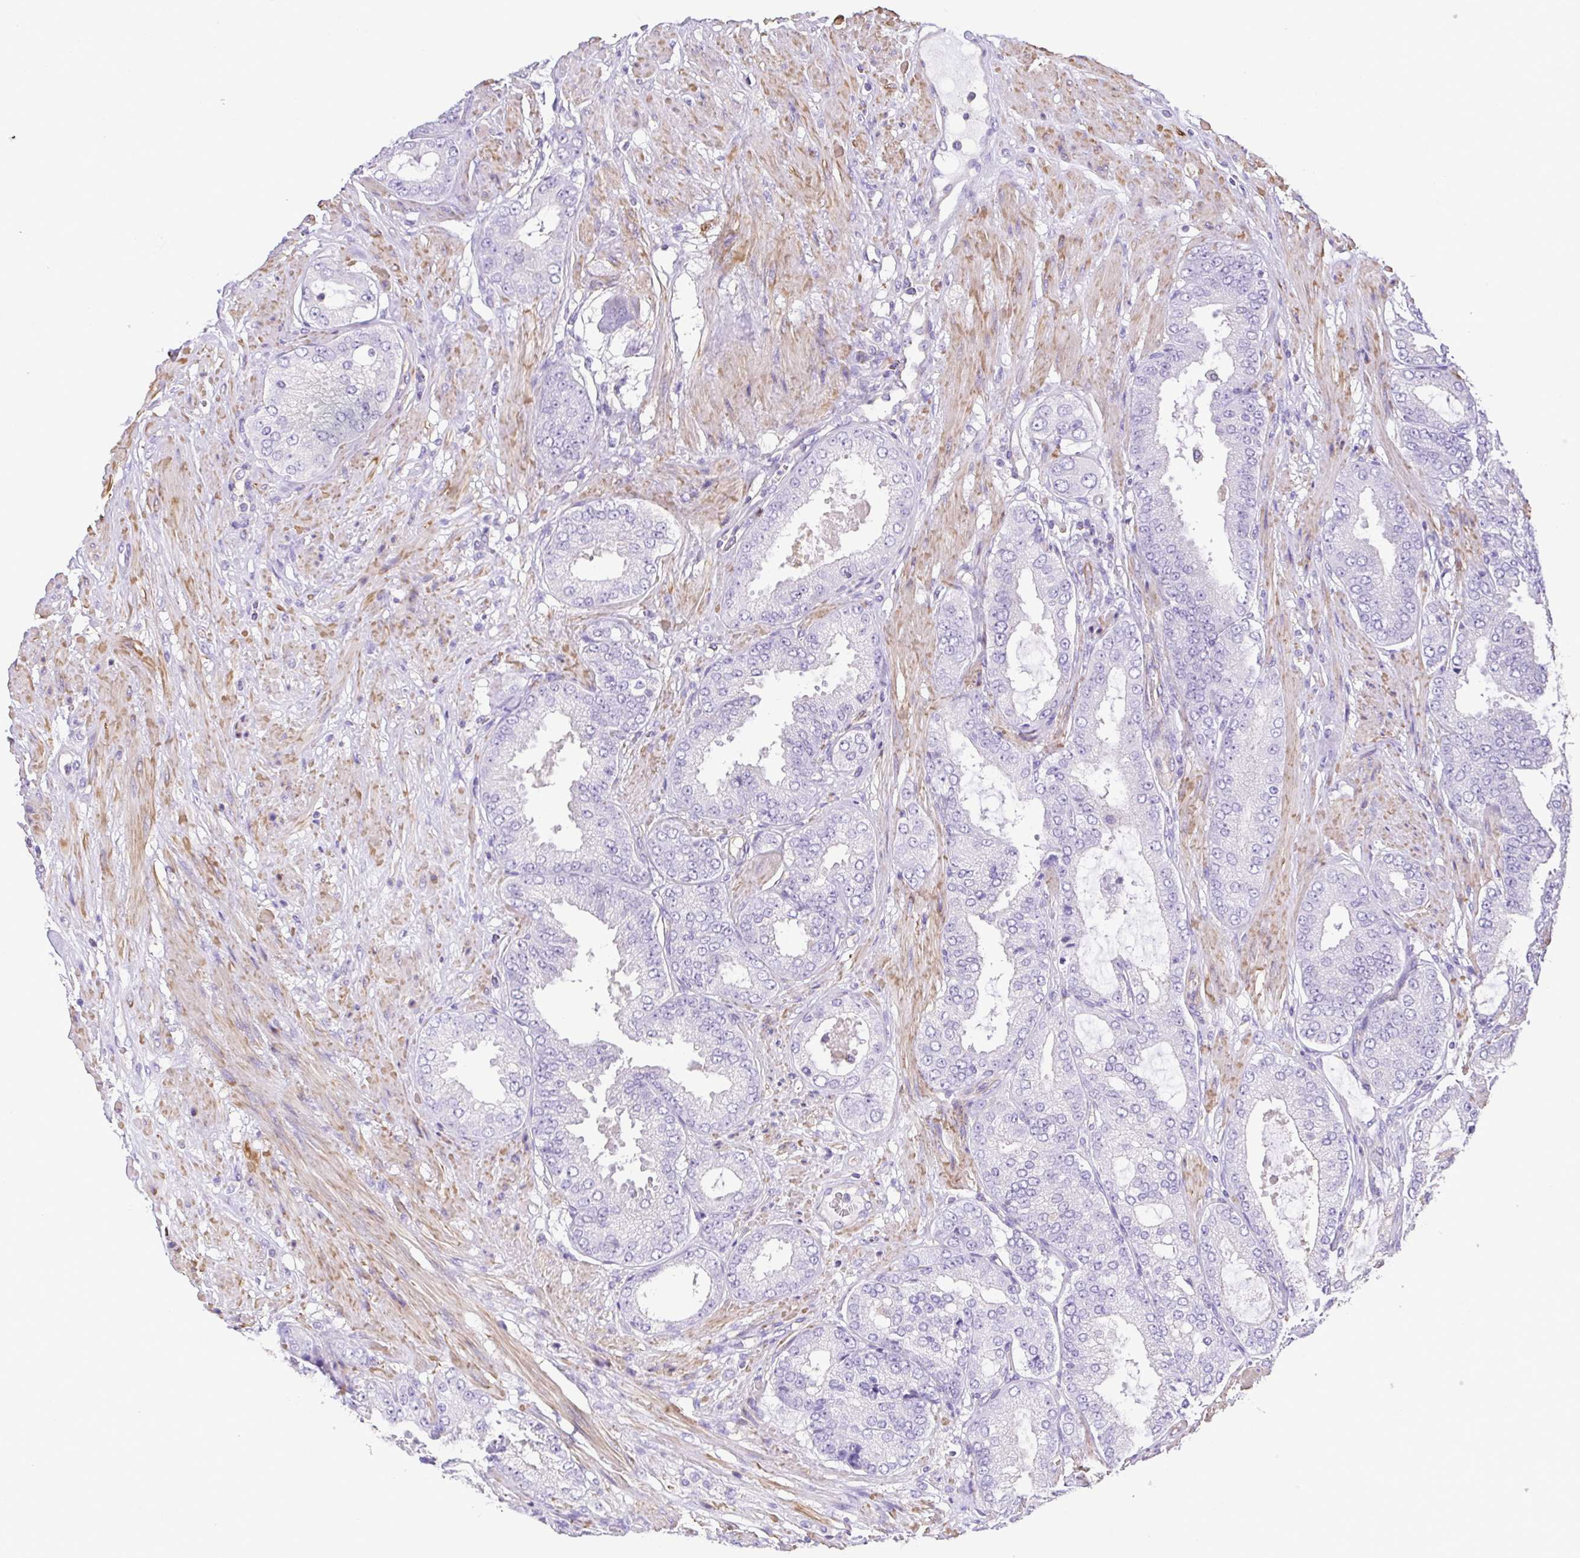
{"staining": {"intensity": "negative", "quantity": "none", "location": "none"}, "tissue": "prostate cancer", "cell_type": "Tumor cells", "image_type": "cancer", "snomed": [{"axis": "morphology", "description": "Adenocarcinoma, High grade"}, {"axis": "topography", "description": "Prostate"}], "caption": "Prostate cancer (high-grade adenocarcinoma) stained for a protein using IHC exhibits no expression tumor cells.", "gene": "MYL6", "patient": {"sex": "male", "age": 71}}